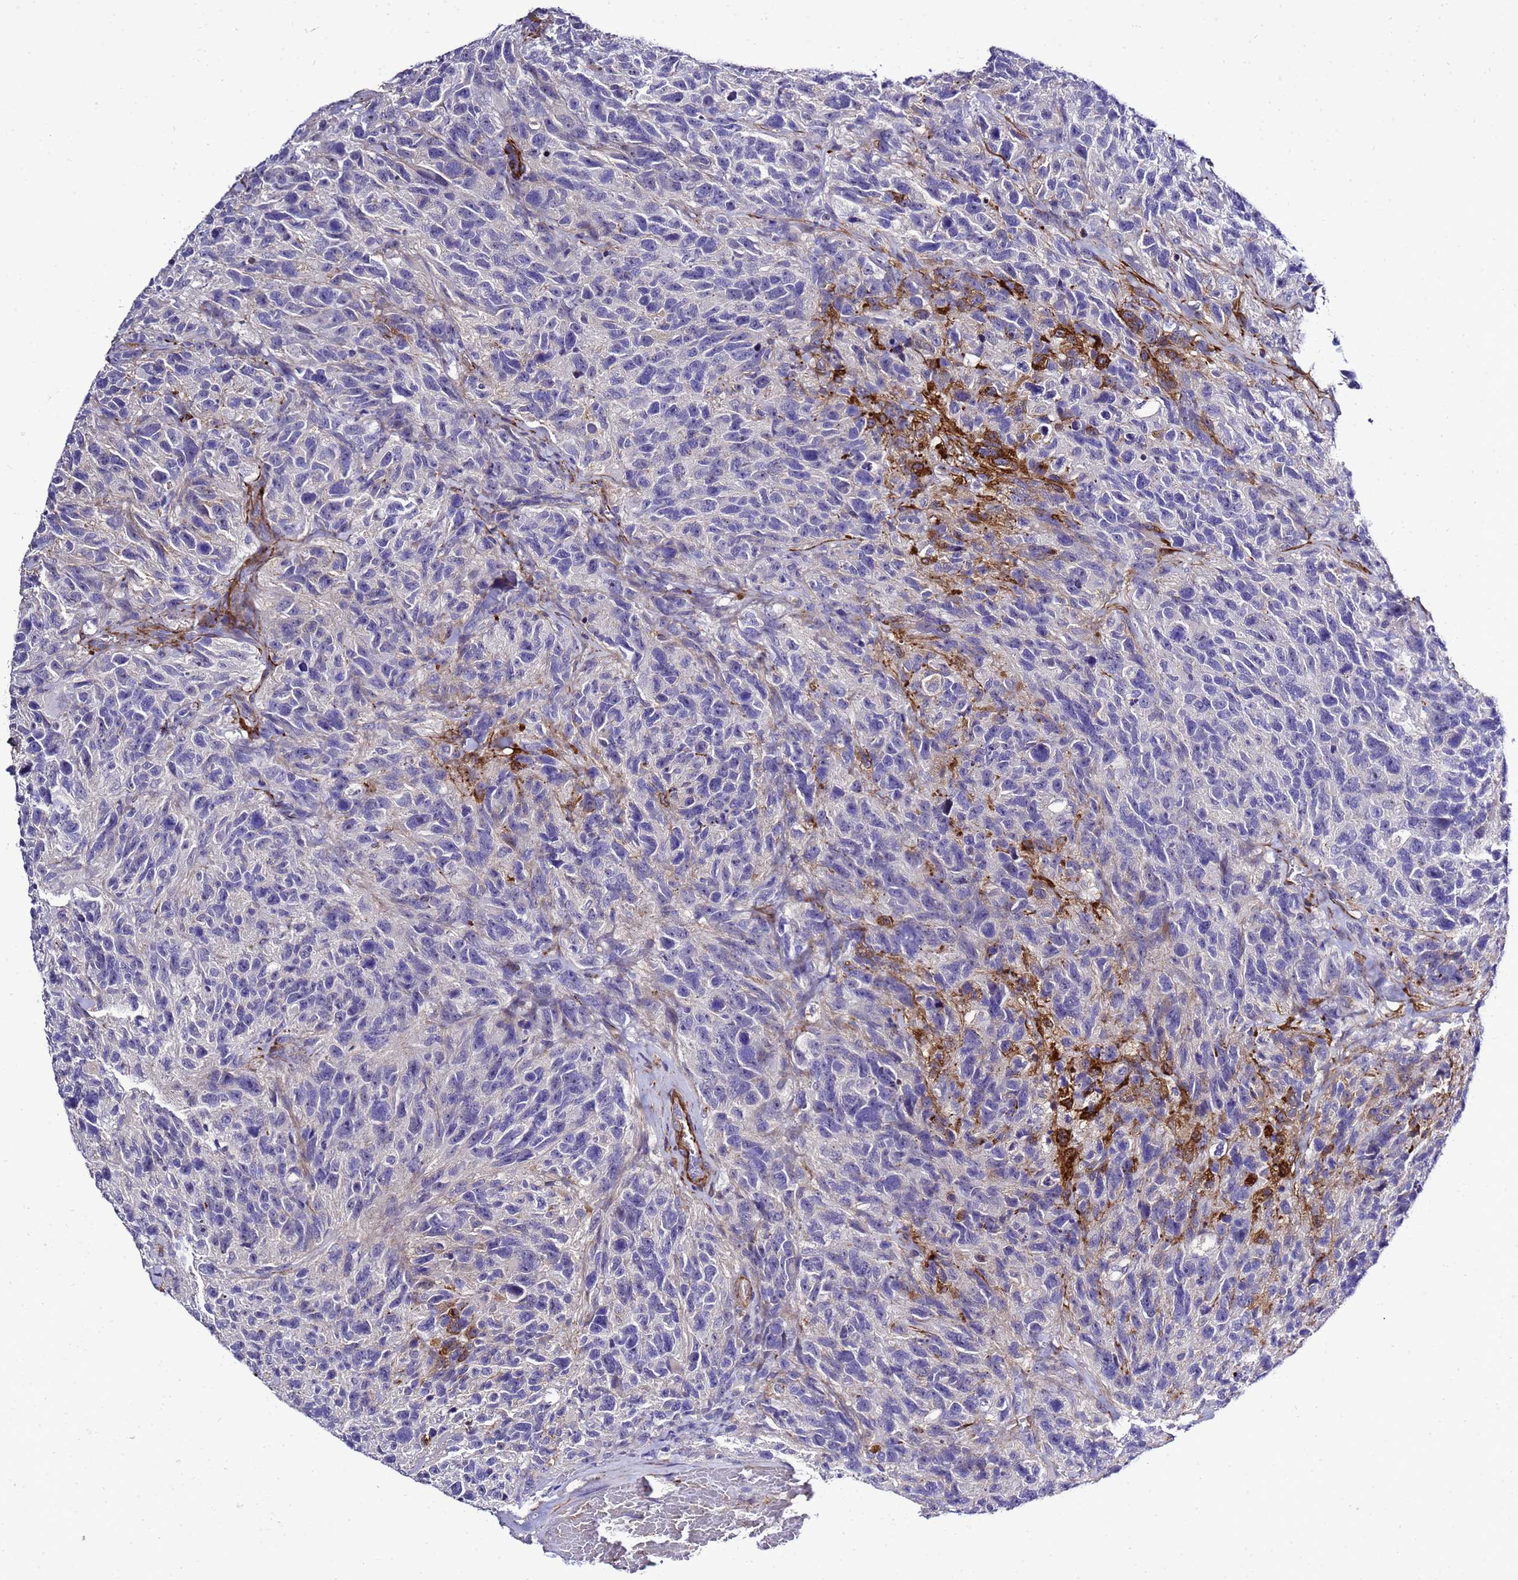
{"staining": {"intensity": "negative", "quantity": "none", "location": "none"}, "tissue": "glioma", "cell_type": "Tumor cells", "image_type": "cancer", "snomed": [{"axis": "morphology", "description": "Glioma, malignant, High grade"}, {"axis": "topography", "description": "Brain"}], "caption": "Malignant glioma (high-grade) was stained to show a protein in brown. There is no significant positivity in tumor cells.", "gene": "GZF1", "patient": {"sex": "male", "age": 69}}